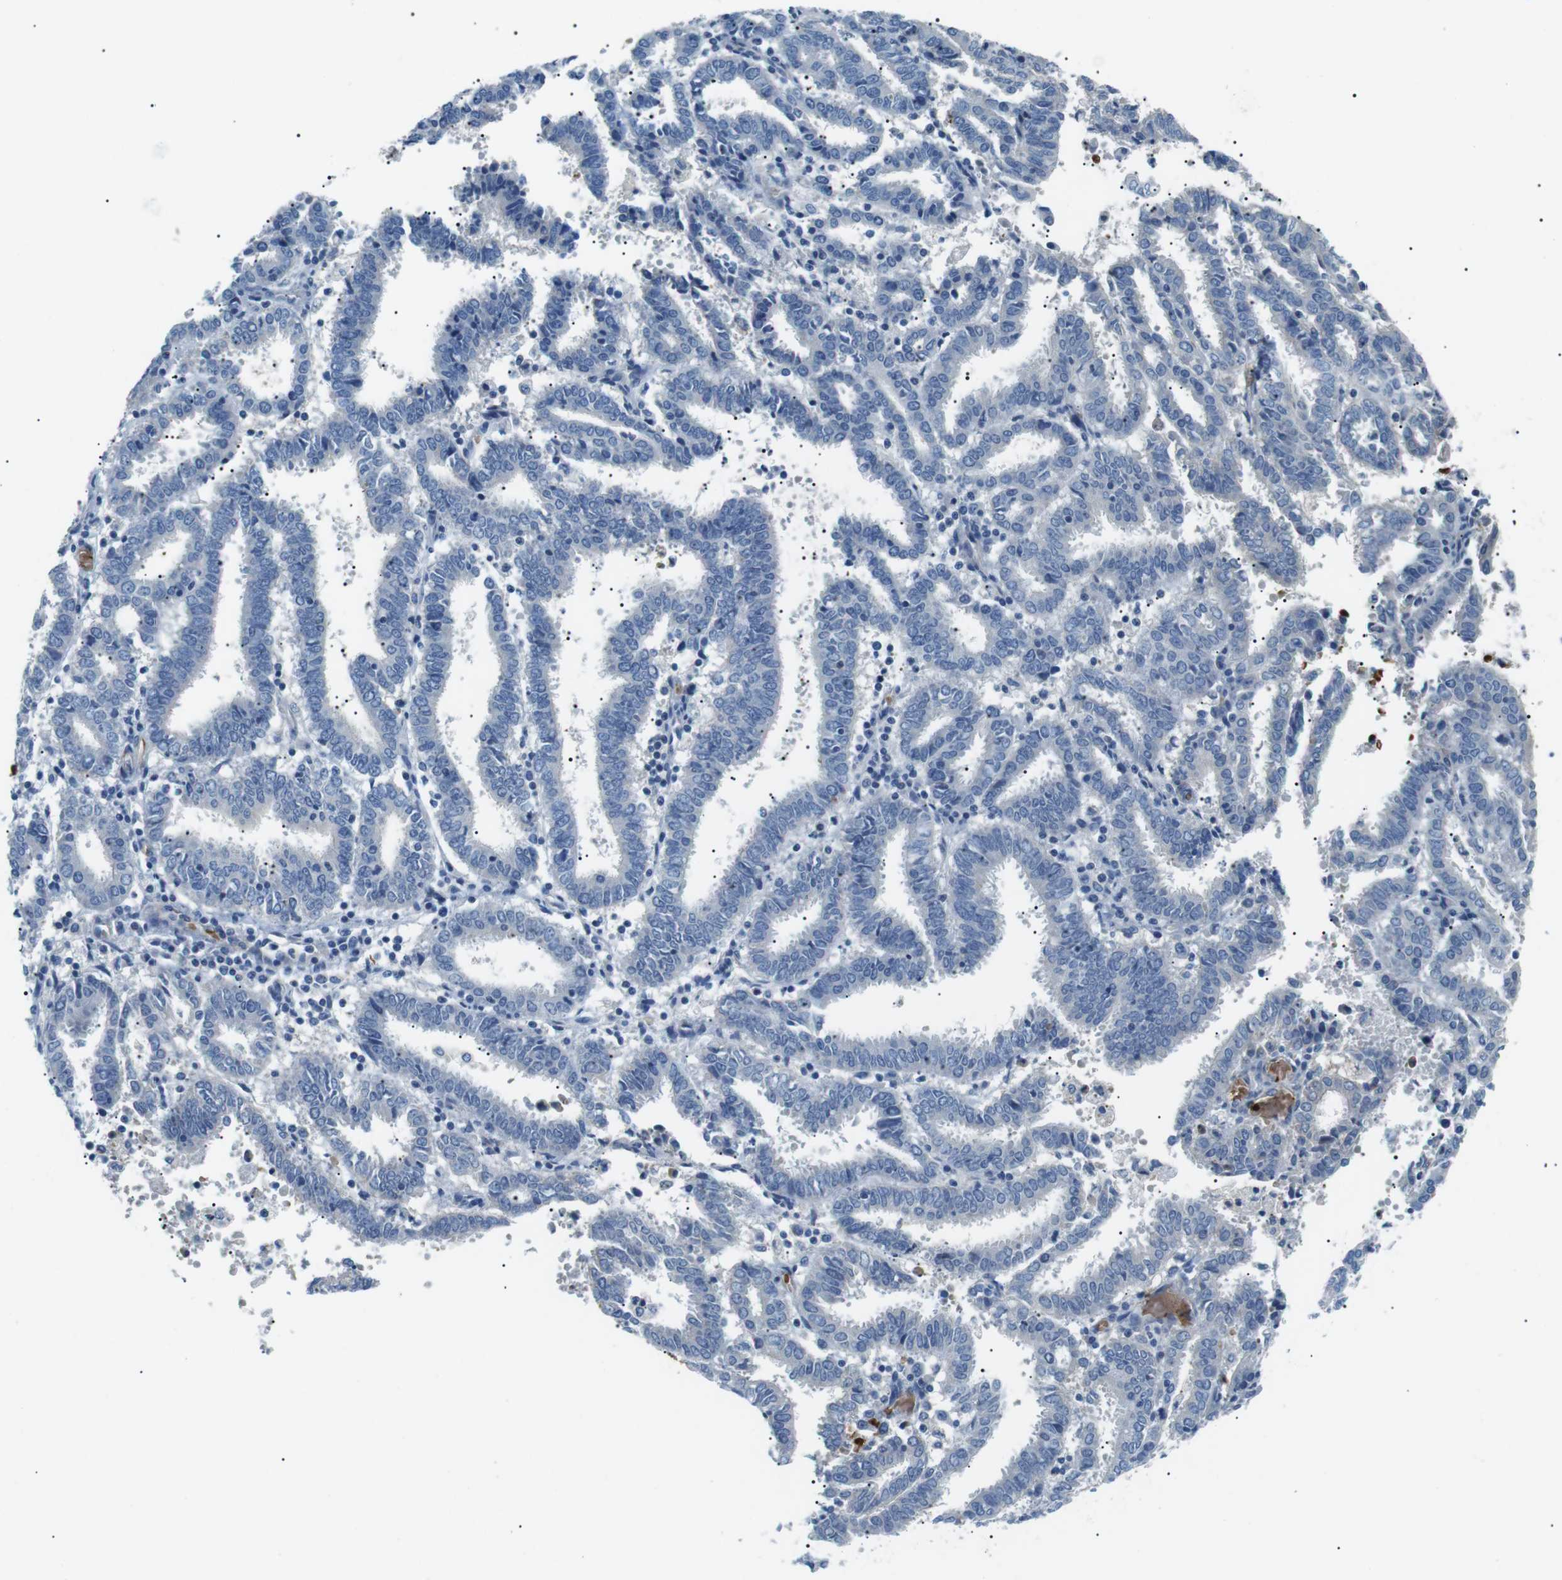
{"staining": {"intensity": "negative", "quantity": "none", "location": "none"}, "tissue": "endometrial cancer", "cell_type": "Tumor cells", "image_type": "cancer", "snomed": [{"axis": "morphology", "description": "Adenocarcinoma, NOS"}, {"axis": "topography", "description": "Uterus"}], "caption": "Immunohistochemical staining of human endometrial cancer exhibits no significant positivity in tumor cells.", "gene": "ADCY10", "patient": {"sex": "female", "age": 83}}